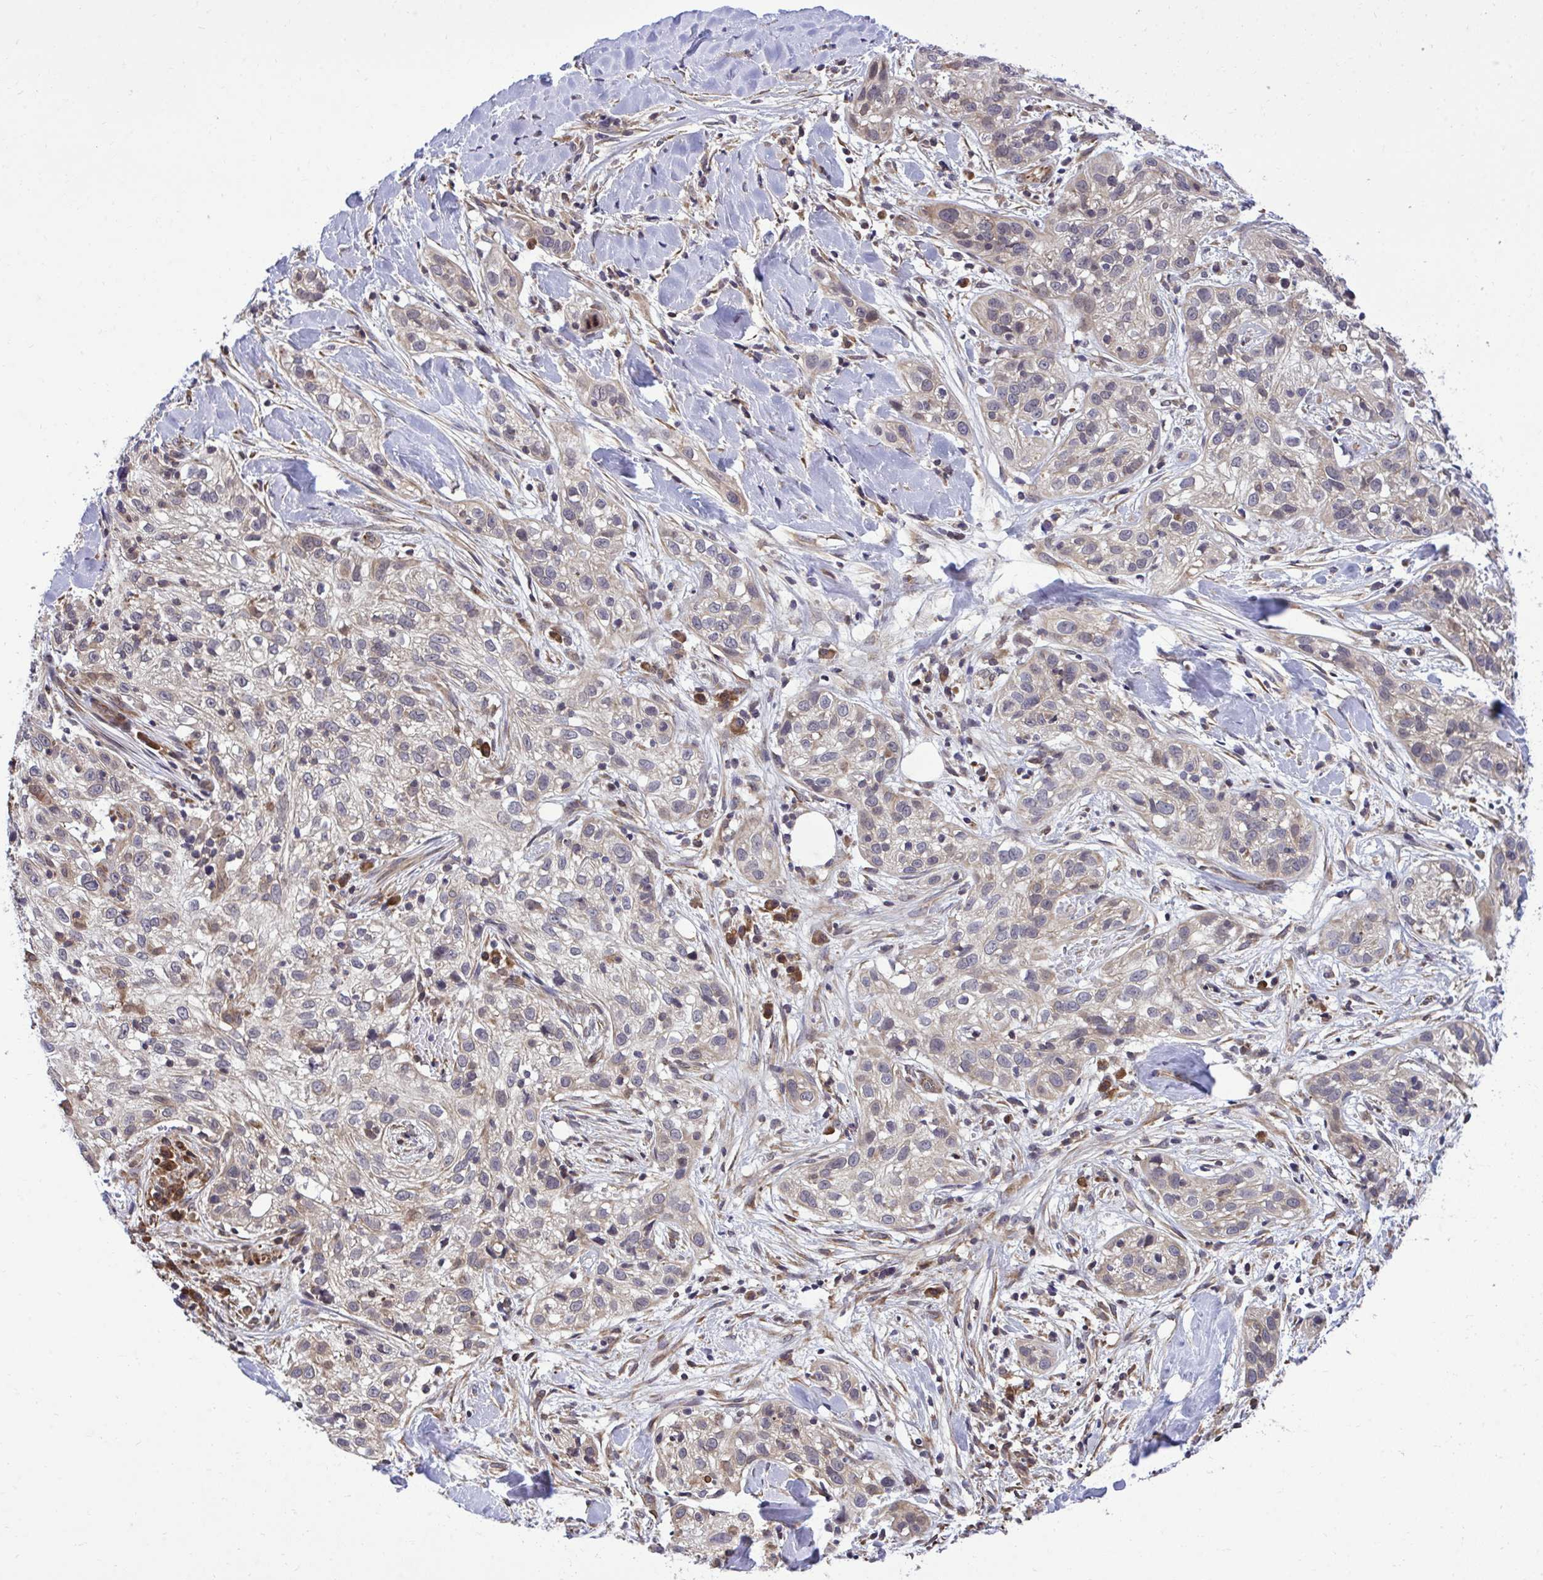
{"staining": {"intensity": "weak", "quantity": "25%-75%", "location": "cytoplasmic/membranous"}, "tissue": "skin cancer", "cell_type": "Tumor cells", "image_type": "cancer", "snomed": [{"axis": "morphology", "description": "Squamous cell carcinoma, NOS"}, {"axis": "topography", "description": "Skin"}], "caption": "IHC image of squamous cell carcinoma (skin) stained for a protein (brown), which exhibits low levels of weak cytoplasmic/membranous staining in approximately 25%-75% of tumor cells.", "gene": "RPS15", "patient": {"sex": "male", "age": 82}}